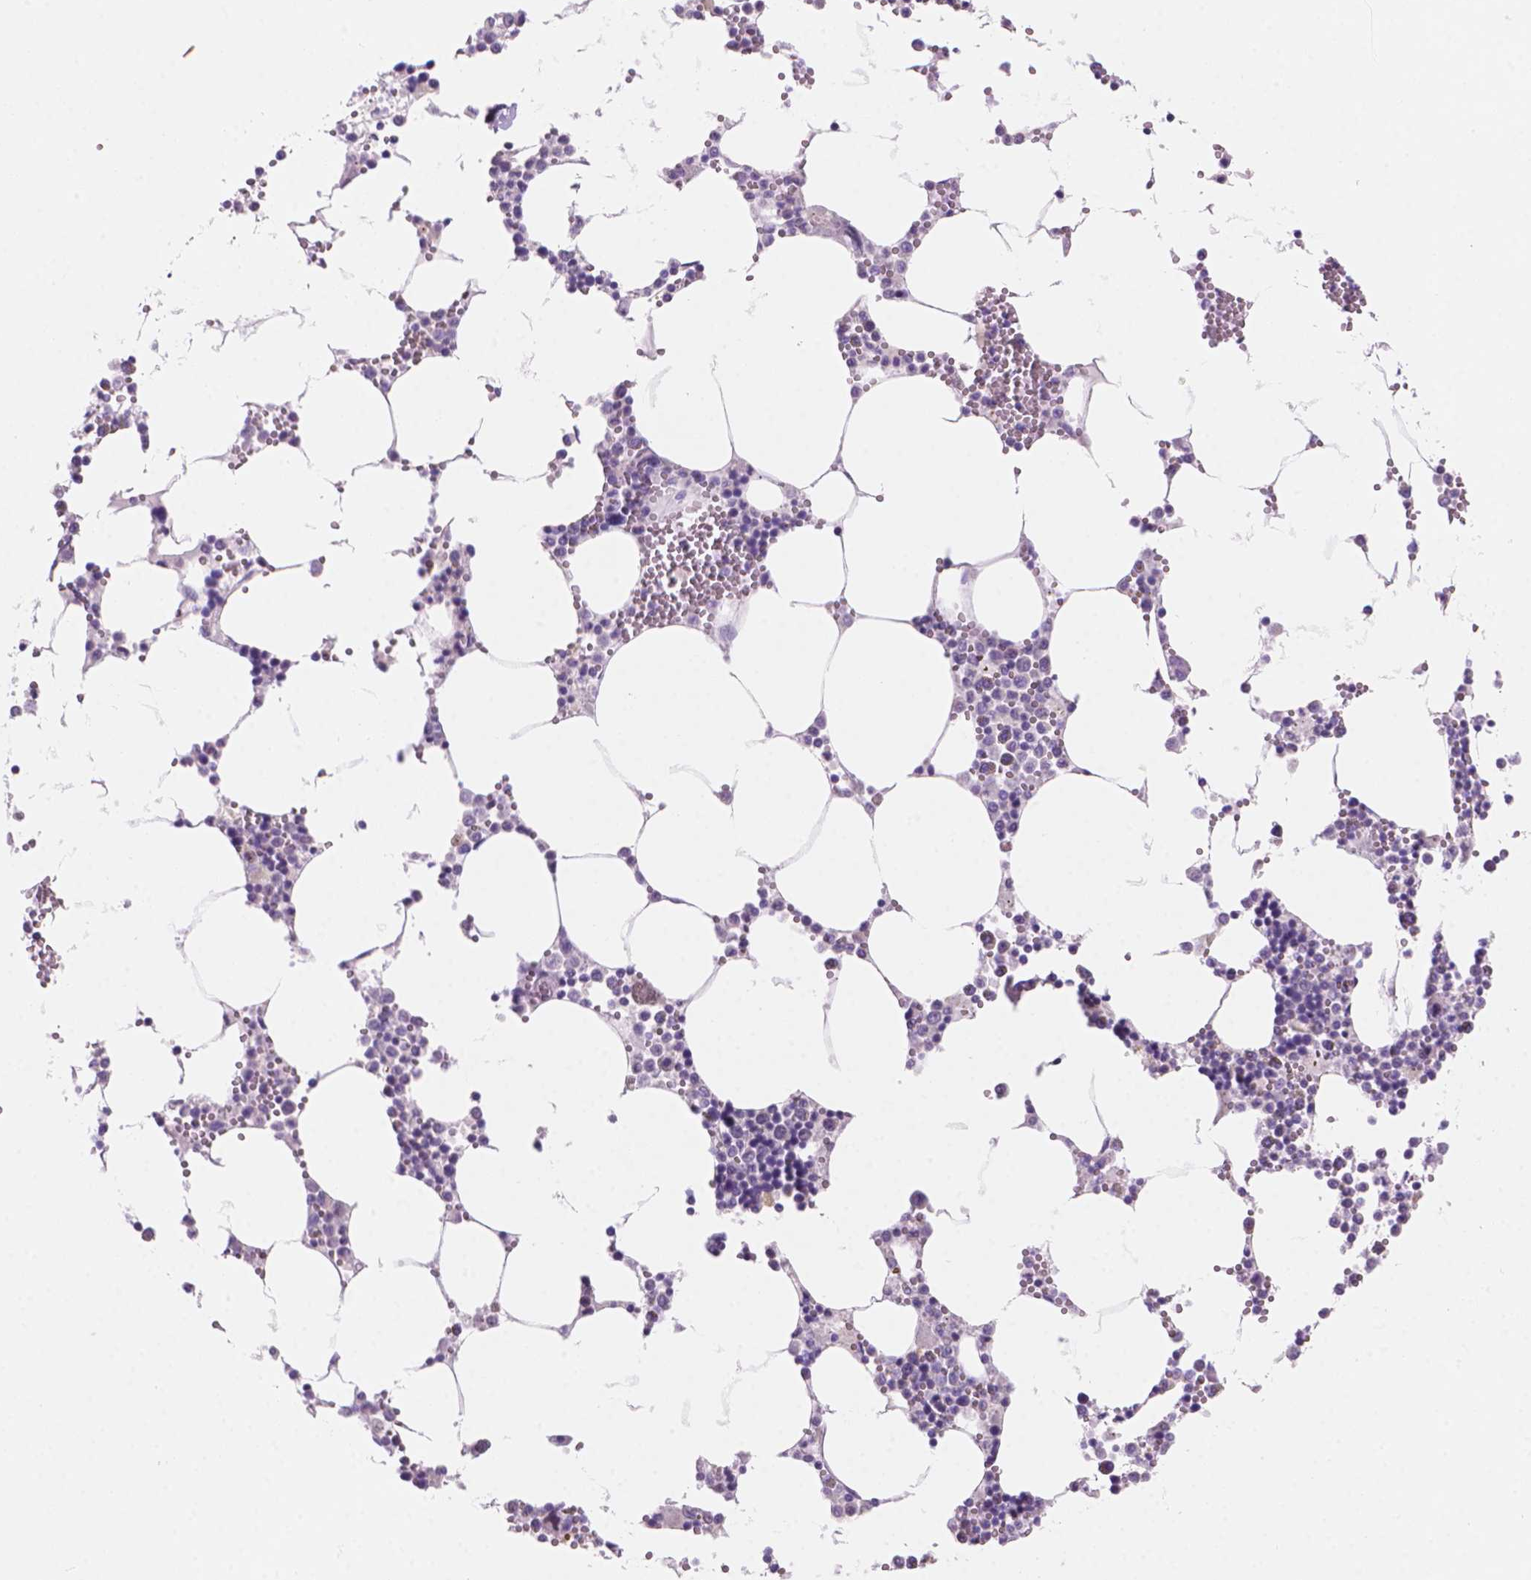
{"staining": {"intensity": "negative", "quantity": "none", "location": "none"}, "tissue": "bone marrow", "cell_type": "Hematopoietic cells", "image_type": "normal", "snomed": [{"axis": "morphology", "description": "Normal tissue, NOS"}, {"axis": "topography", "description": "Bone marrow"}], "caption": "Immunohistochemistry image of unremarkable bone marrow: bone marrow stained with DAB (3,3'-diaminobenzidine) shows no significant protein expression in hematopoietic cells. (DAB (3,3'-diaminobenzidine) immunohistochemistry (IHC) visualized using brightfield microscopy, high magnification).", "gene": "ENSG00000187186", "patient": {"sex": "male", "age": 54}}